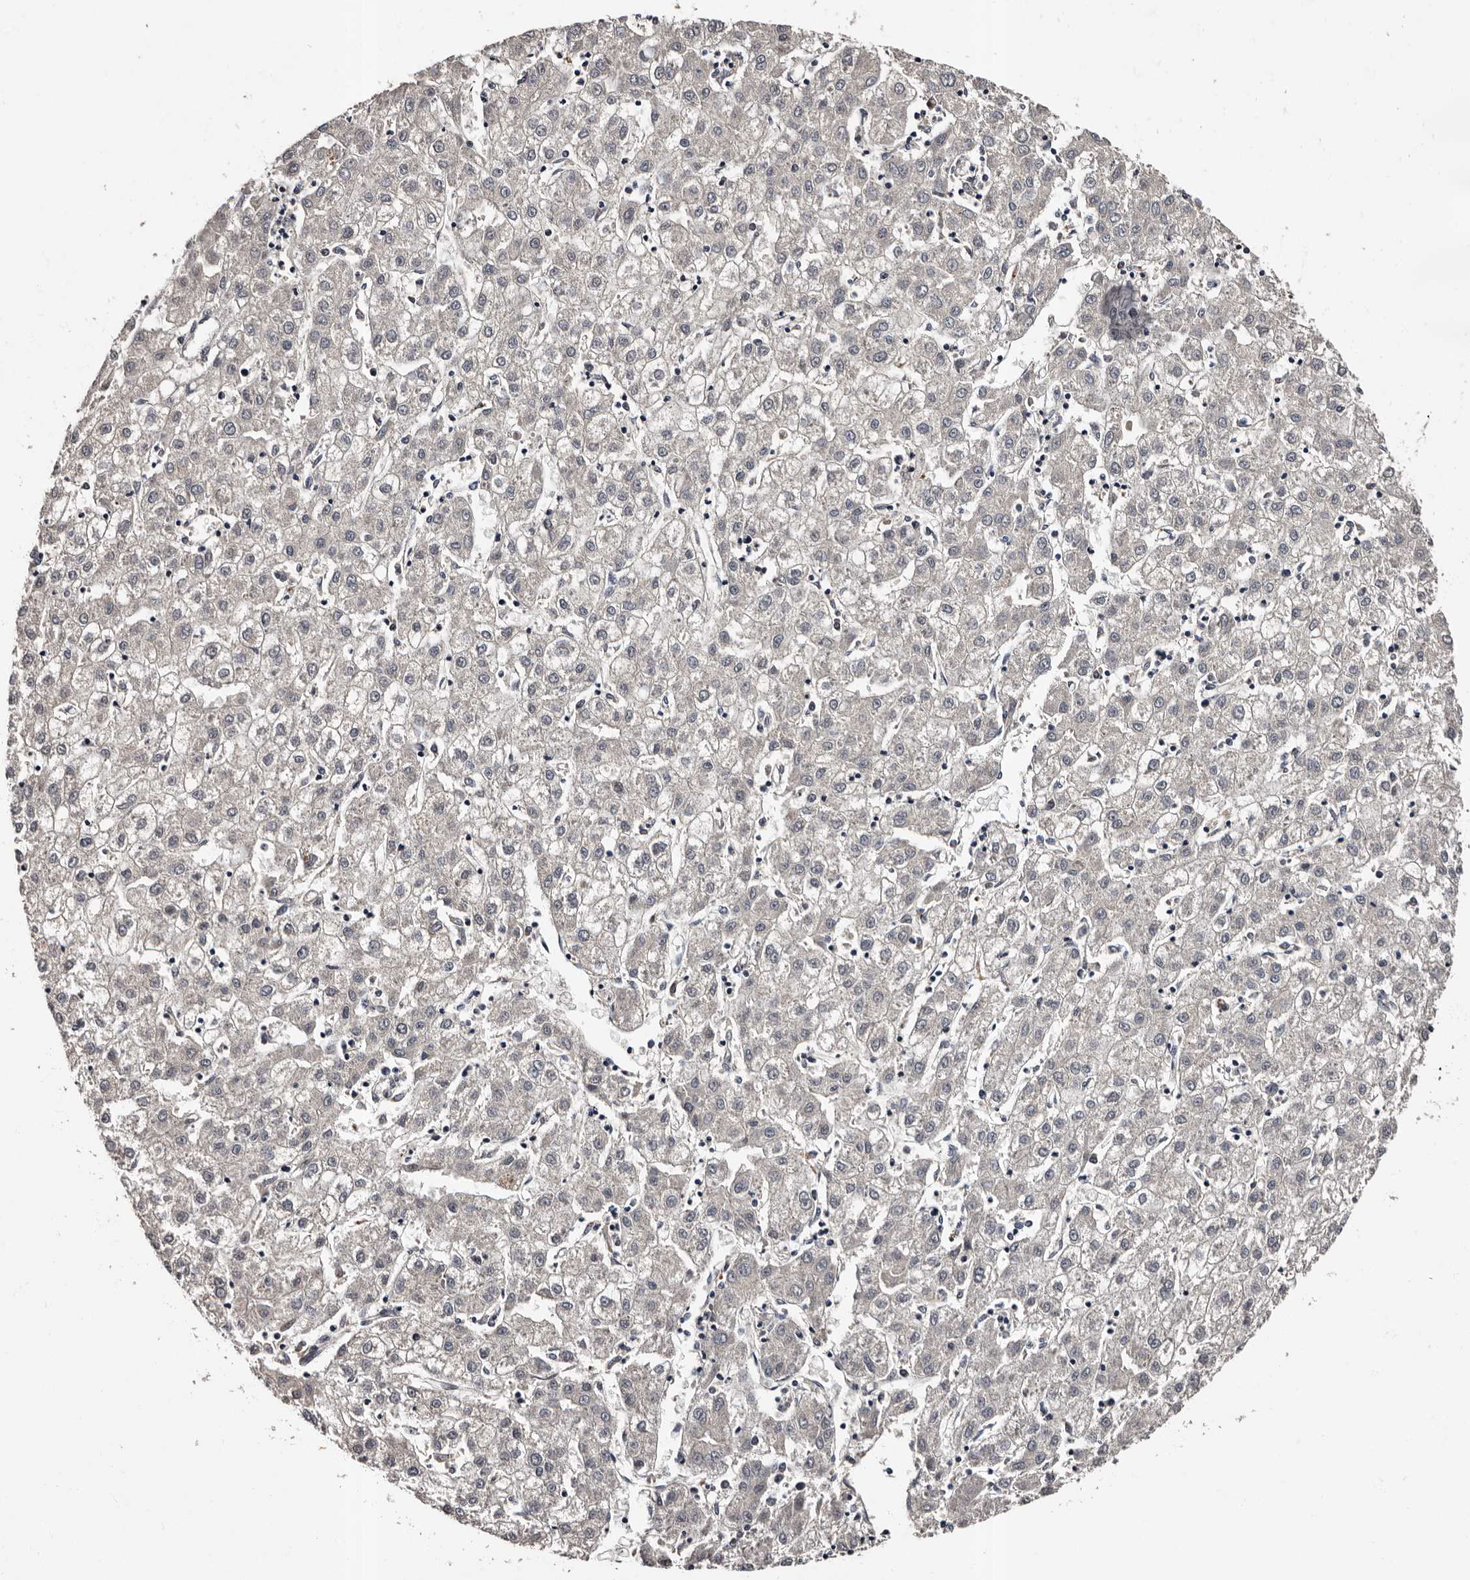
{"staining": {"intensity": "negative", "quantity": "none", "location": "none"}, "tissue": "liver cancer", "cell_type": "Tumor cells", "image_type": "cancer", "snomed": [{"axis": "morphology", "description": "Carcinoma, Hepatocellular, NOS"}, {"axis": "topography", "description": "Liver"}], "caption": "Tumor cells are negative for protein expression in human liver cancer.", "gene": "ADCK5", "patient": {"sex": "male", "age": 72}}